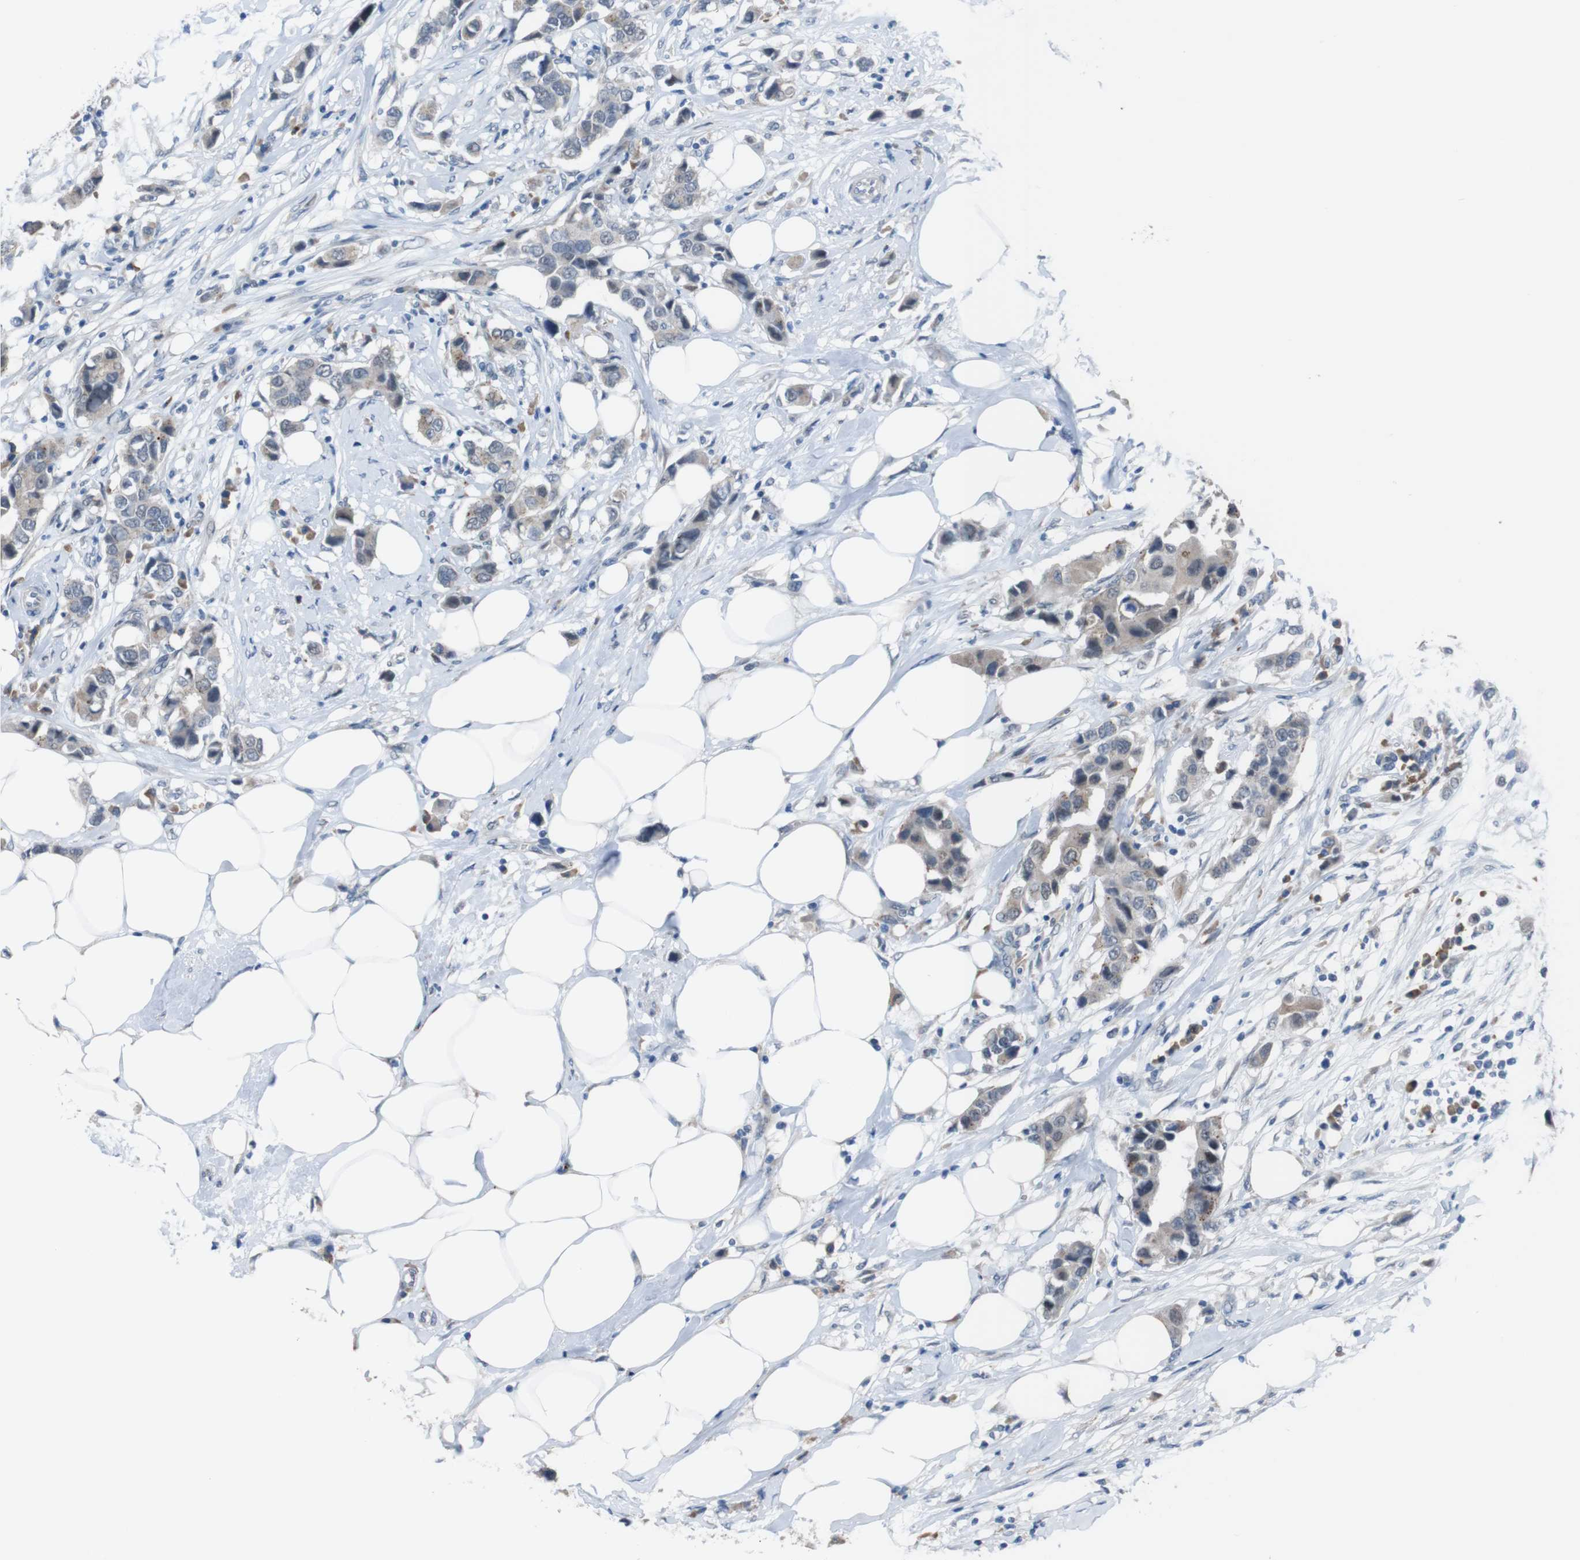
{"staining": {"intensity": "weak", "quantity": "25%-75%", "location": "cytoplasmic/membranous"}, "tissue": "breast cancer", "cell_type": "Tumor cells", "image_type": "cancer", "snomed": [{"axis": "morphology", "description": "Normal tissue, NOS"}, {"axis": "morphology", "description": "Duct carcinoma"}, {"axis": "topography", "description": "Breast"}], "caption": "Immunohistochemistry (IHC) micrograph of neoplastic tissue: breast cancer stained using immunohistochemistry (IHC) displays low levels of weak protein expression localized specifically in the cytoplasmic/membranous of tumor cells, appearing as a cytoplasmic/membranous brown color.", "gene": "CDH22", "patient": {"sex": "female", "age": 50}}